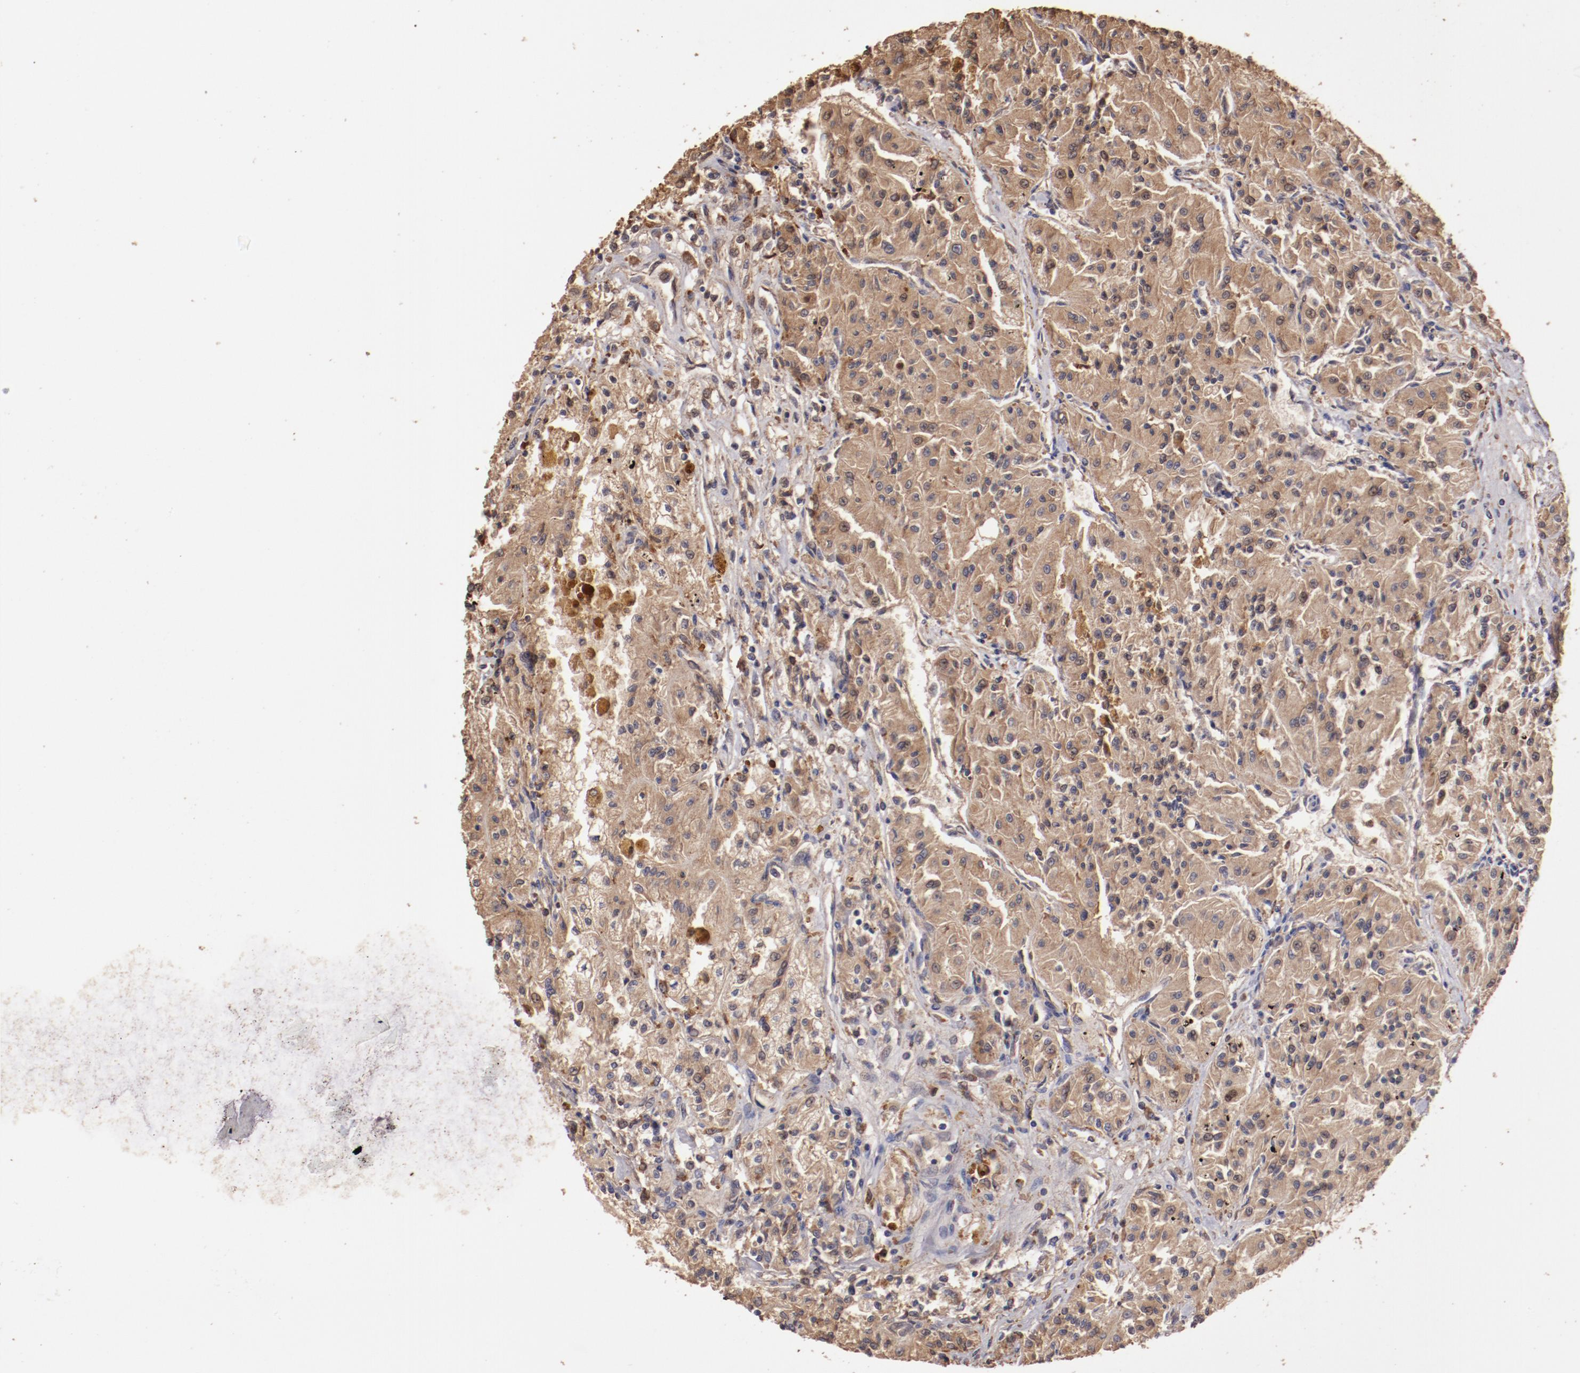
{"staining": {"intensity": "moderate", "quantity": ">75%", "location": "cytoplasmic/membranous"}, "tissue": "renal cancer", "cell_type": "Tumor cells", "image_type": "cancer", "snomed": [{"axis": "morphology", "description": "Adenocarcinoma, NOS"}, {"axis": "topography", "description": "Kidney"}], "caption": "An image of renal cancer stained for a protein reveals moderate cytoplasmic/membranous brown staining in tumor cells.", "gene": "SRRD", "patient": {"sex": "male", "age": 78}}